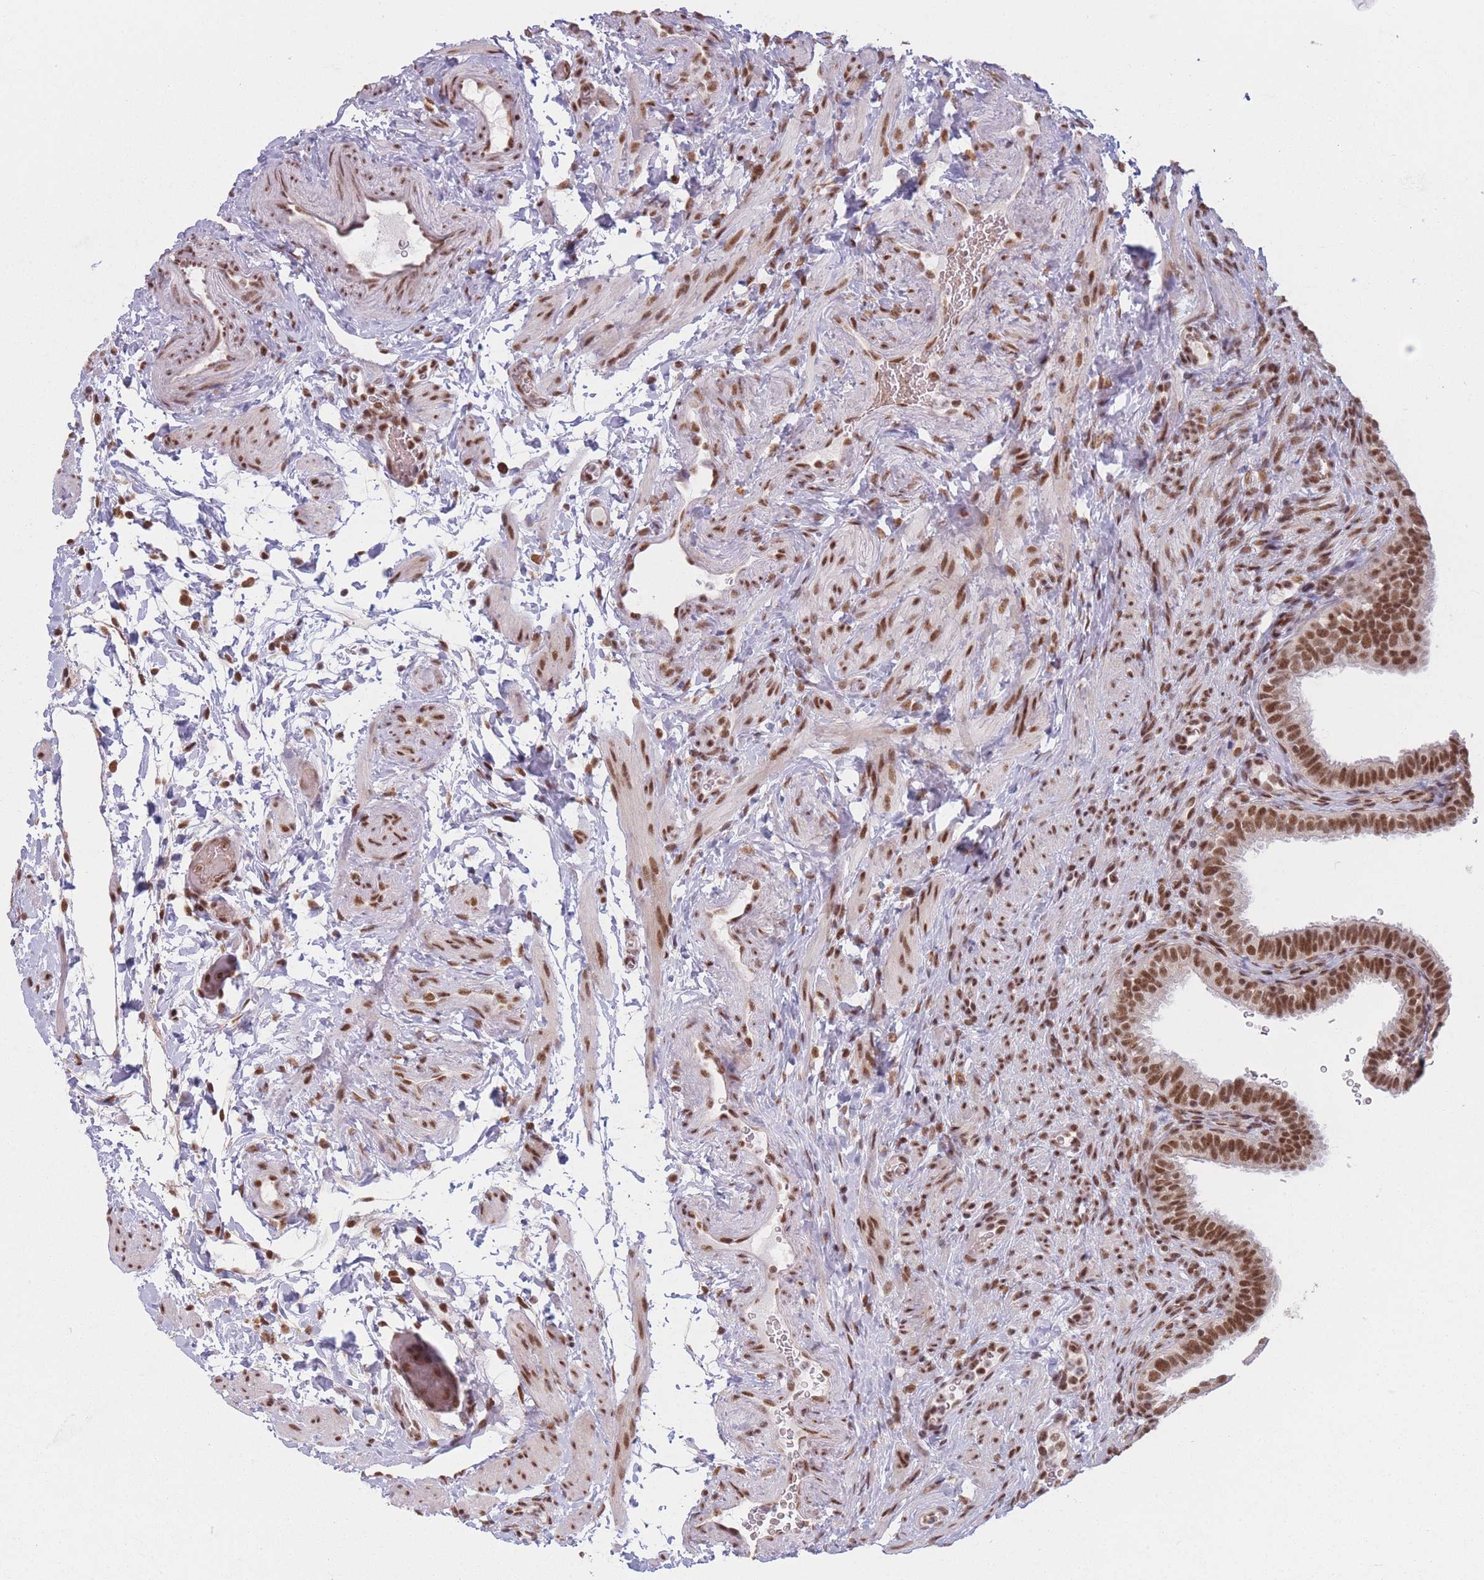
{"staining": {"intensity": "strong", "quantity": ">75%", "location": "nuclear"}, "tissue": "fallopian tube", "cell_type": "Glandular cells", "image_type": "normal", "snomed": [{"axis": "morphology", "description": "Normal tissue, NOS"}, {"axis": "topography", "description": "Fallopian tube"}], "caption": "This micrograph displays unremarkable fallopian tube stained with IHC to label a protein in brown. The nuclear of glandular cells show strong positivity for the protein. Nuclei are counter-stained blue.", "gene": "SUPT6H", "patient": {"sex": "female", "age": 41}}